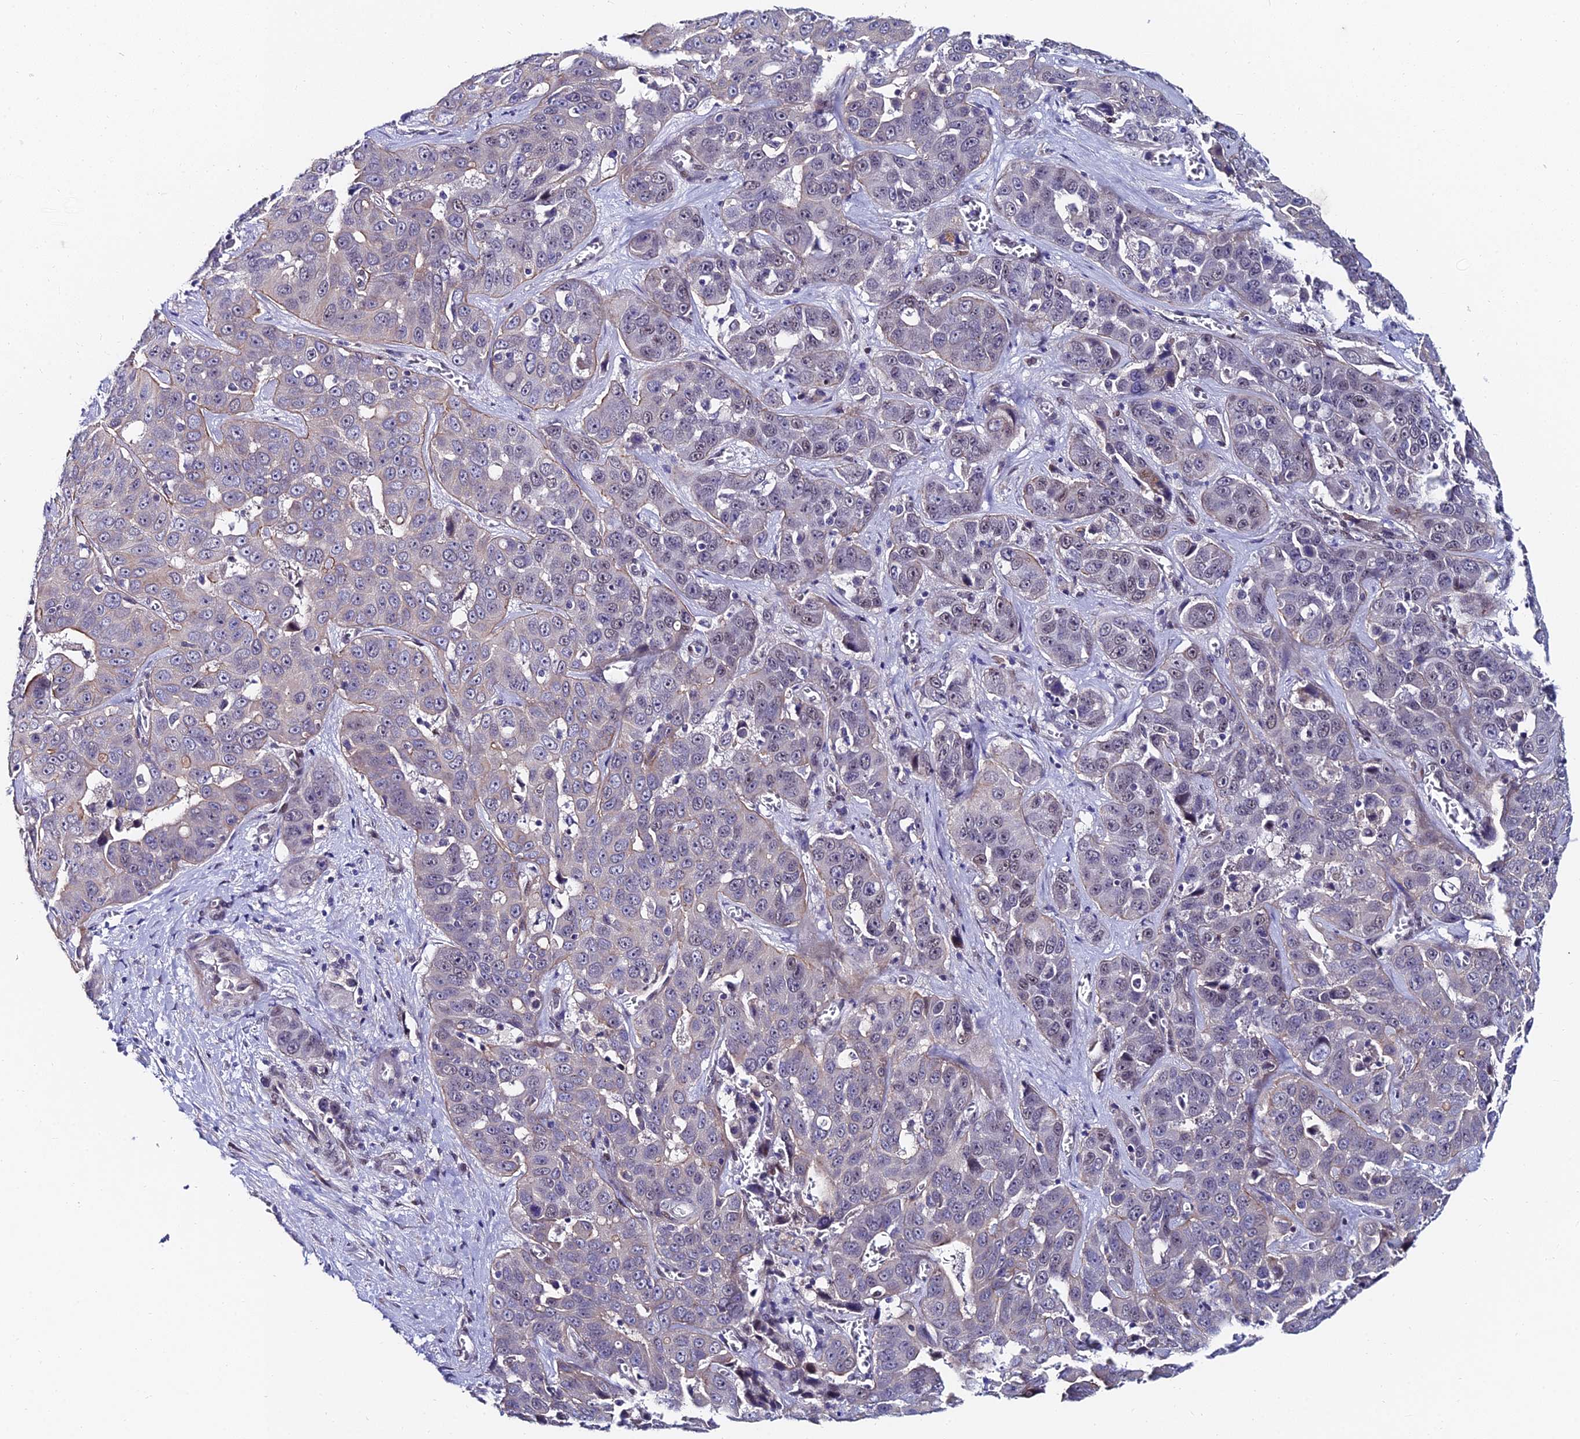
{"staining": {"intensity": "weak", "quantity": "<25%", "location": "cytoplasmic/membranous"}, "tissue": "liver cancer", "cell_type": "Tumor cells", "image_type": "cancer", "snomed": [{"axis": "morphology", "description": "Cholangiocarcinoma"}, {"axis": "topography", "description": "Liver"}], "caption": "The micrograph demonstrates no staining of tumor cells in liver cancer.", "gene": "TRIM24", "patient": {"sex": "female", "age": 52}}